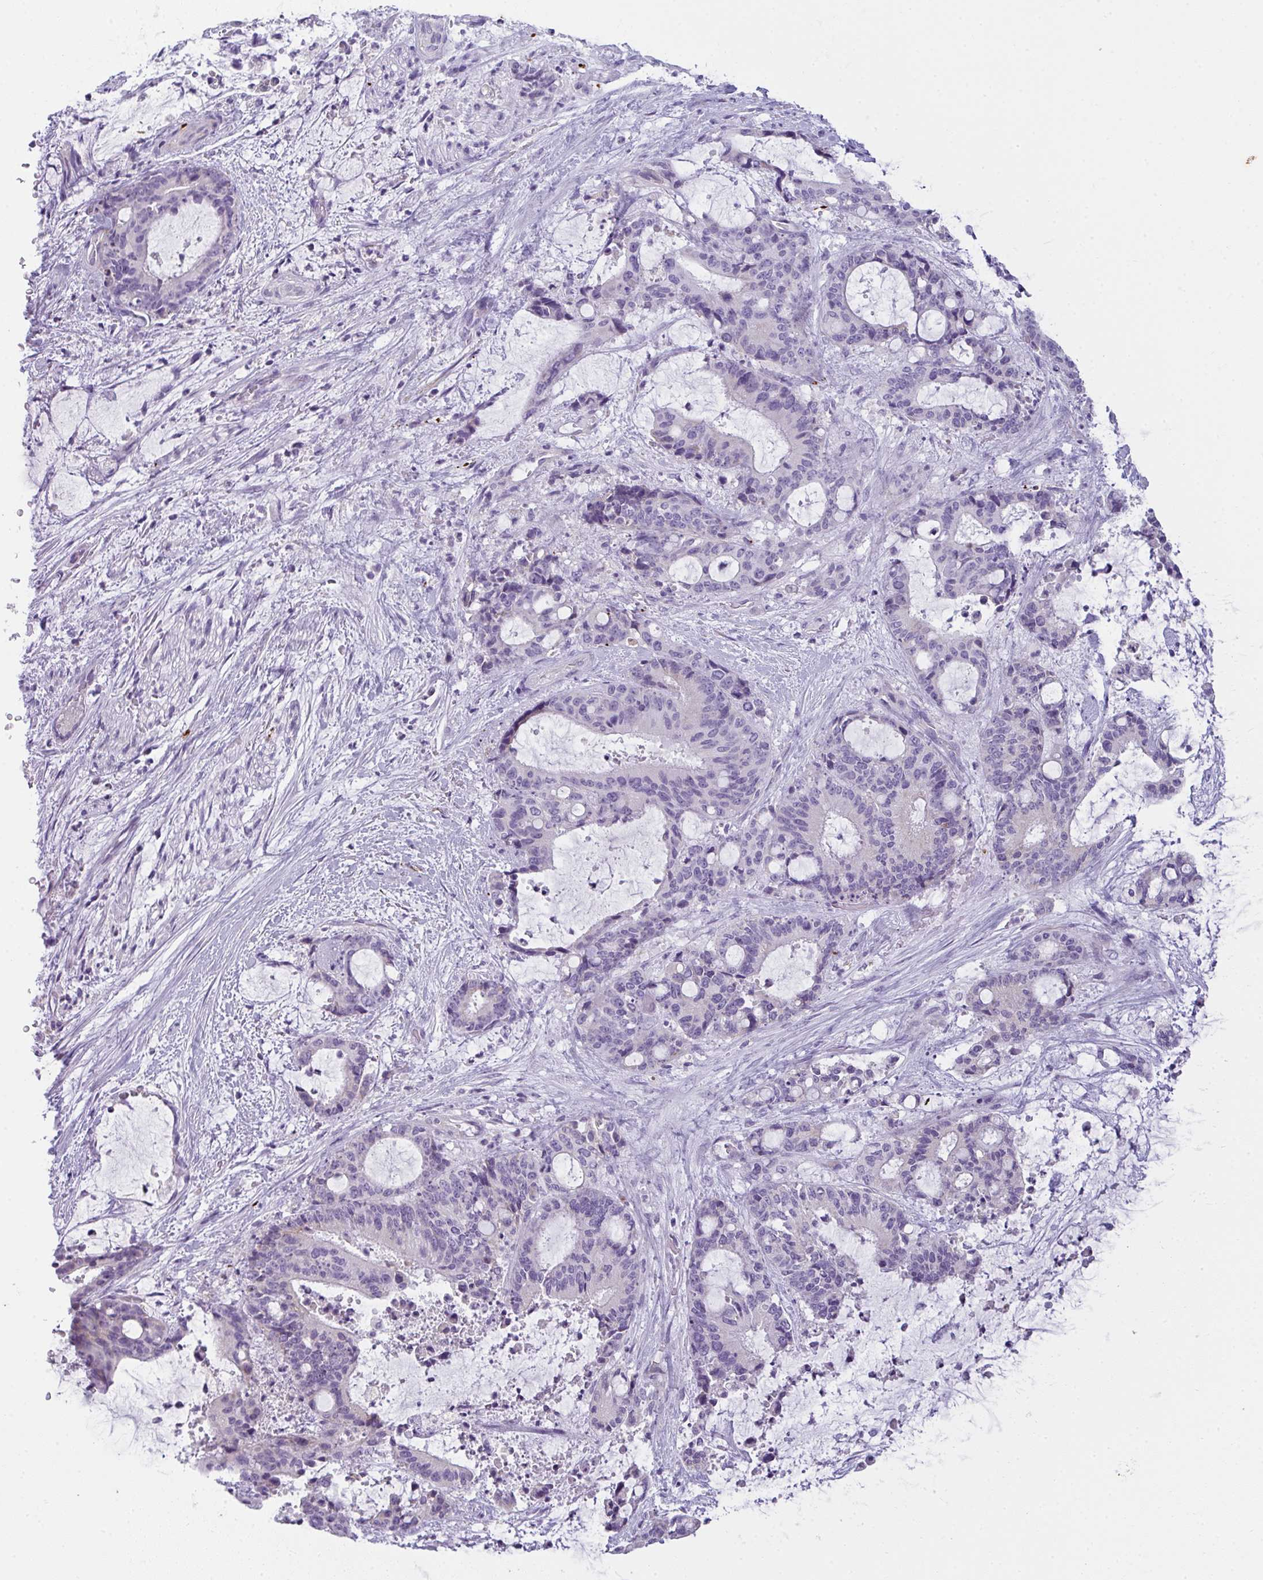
{"staining": {"intensity": "negative", "quantity": "none", "location": "none"}, "tissue": "liver cancer", "cell_type": "Tumor cells", "image_type": "cancer", "snomed": [{"axis": "morphology", "description": "Normal tissue, NOS"}, {"axis": "morphology", "description": "Cholangiocarcinoma"}, {"axis": "topography", "description": "Liver"}, {"axis": "topography", "description": "Peripheral nerve tissue"}], "caption": "Liver cholangiocarcinoma was stained to show a protein in brown. There is no significant staining in tumor cells.", "gene": "COX7B", "patient": {"sex": "female", "age": 73}}